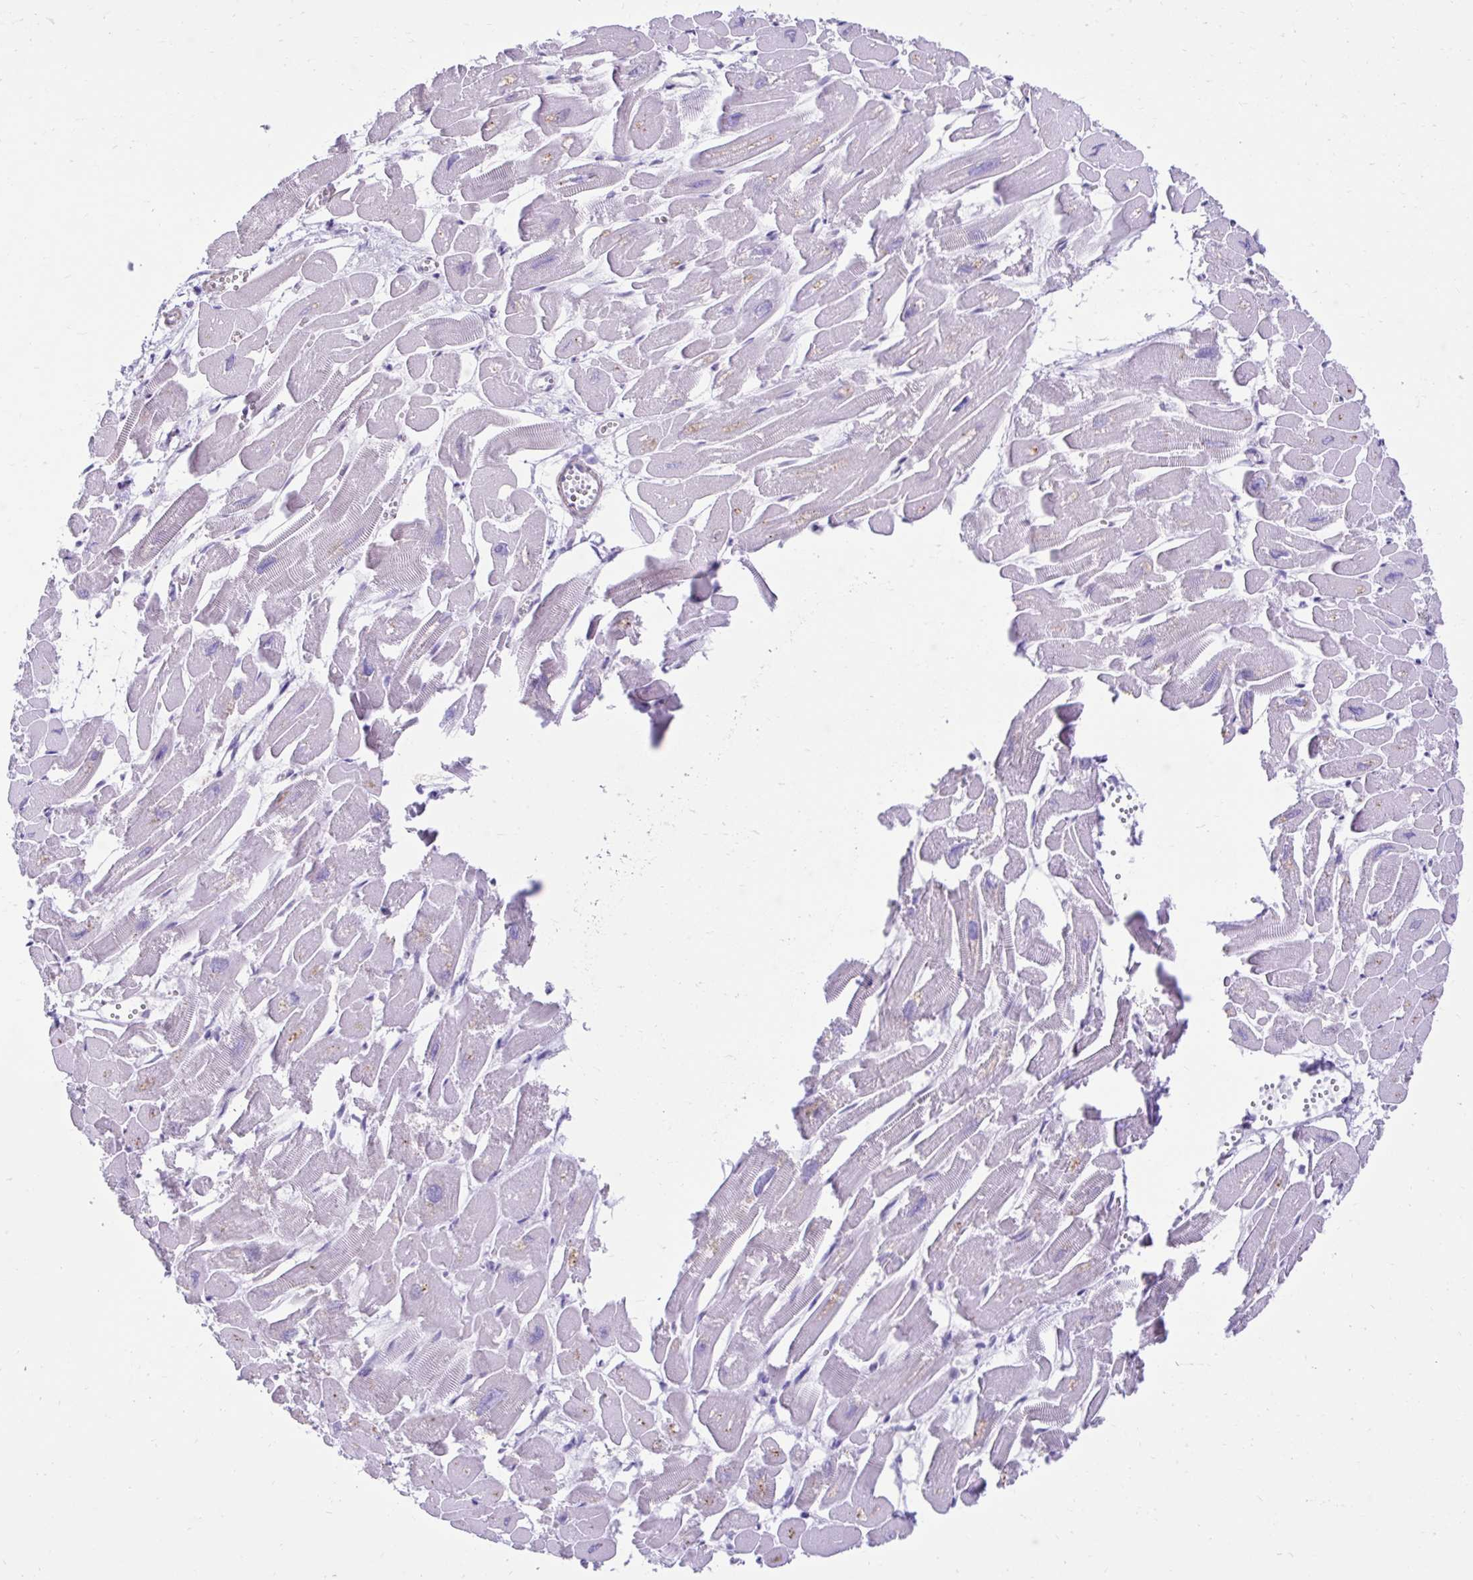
{"staining": {"intensity": "negative", "quantity": "none", "location": "none"}, "tissue": "heart muscle", "cell_type": "Cardiomyocytes", "image_type": "normal", "snomed": [{"axis": "morphology", "description": "Normal tissue, NOS"}, {"axis": "topography", "description": "Heart"}], "caption": "The IHC micrograph has no significant positivity in cardiomyocytes of heart muscle.", "gene": "DCAF17", "patient": {"sex": "male", "age": 54}}